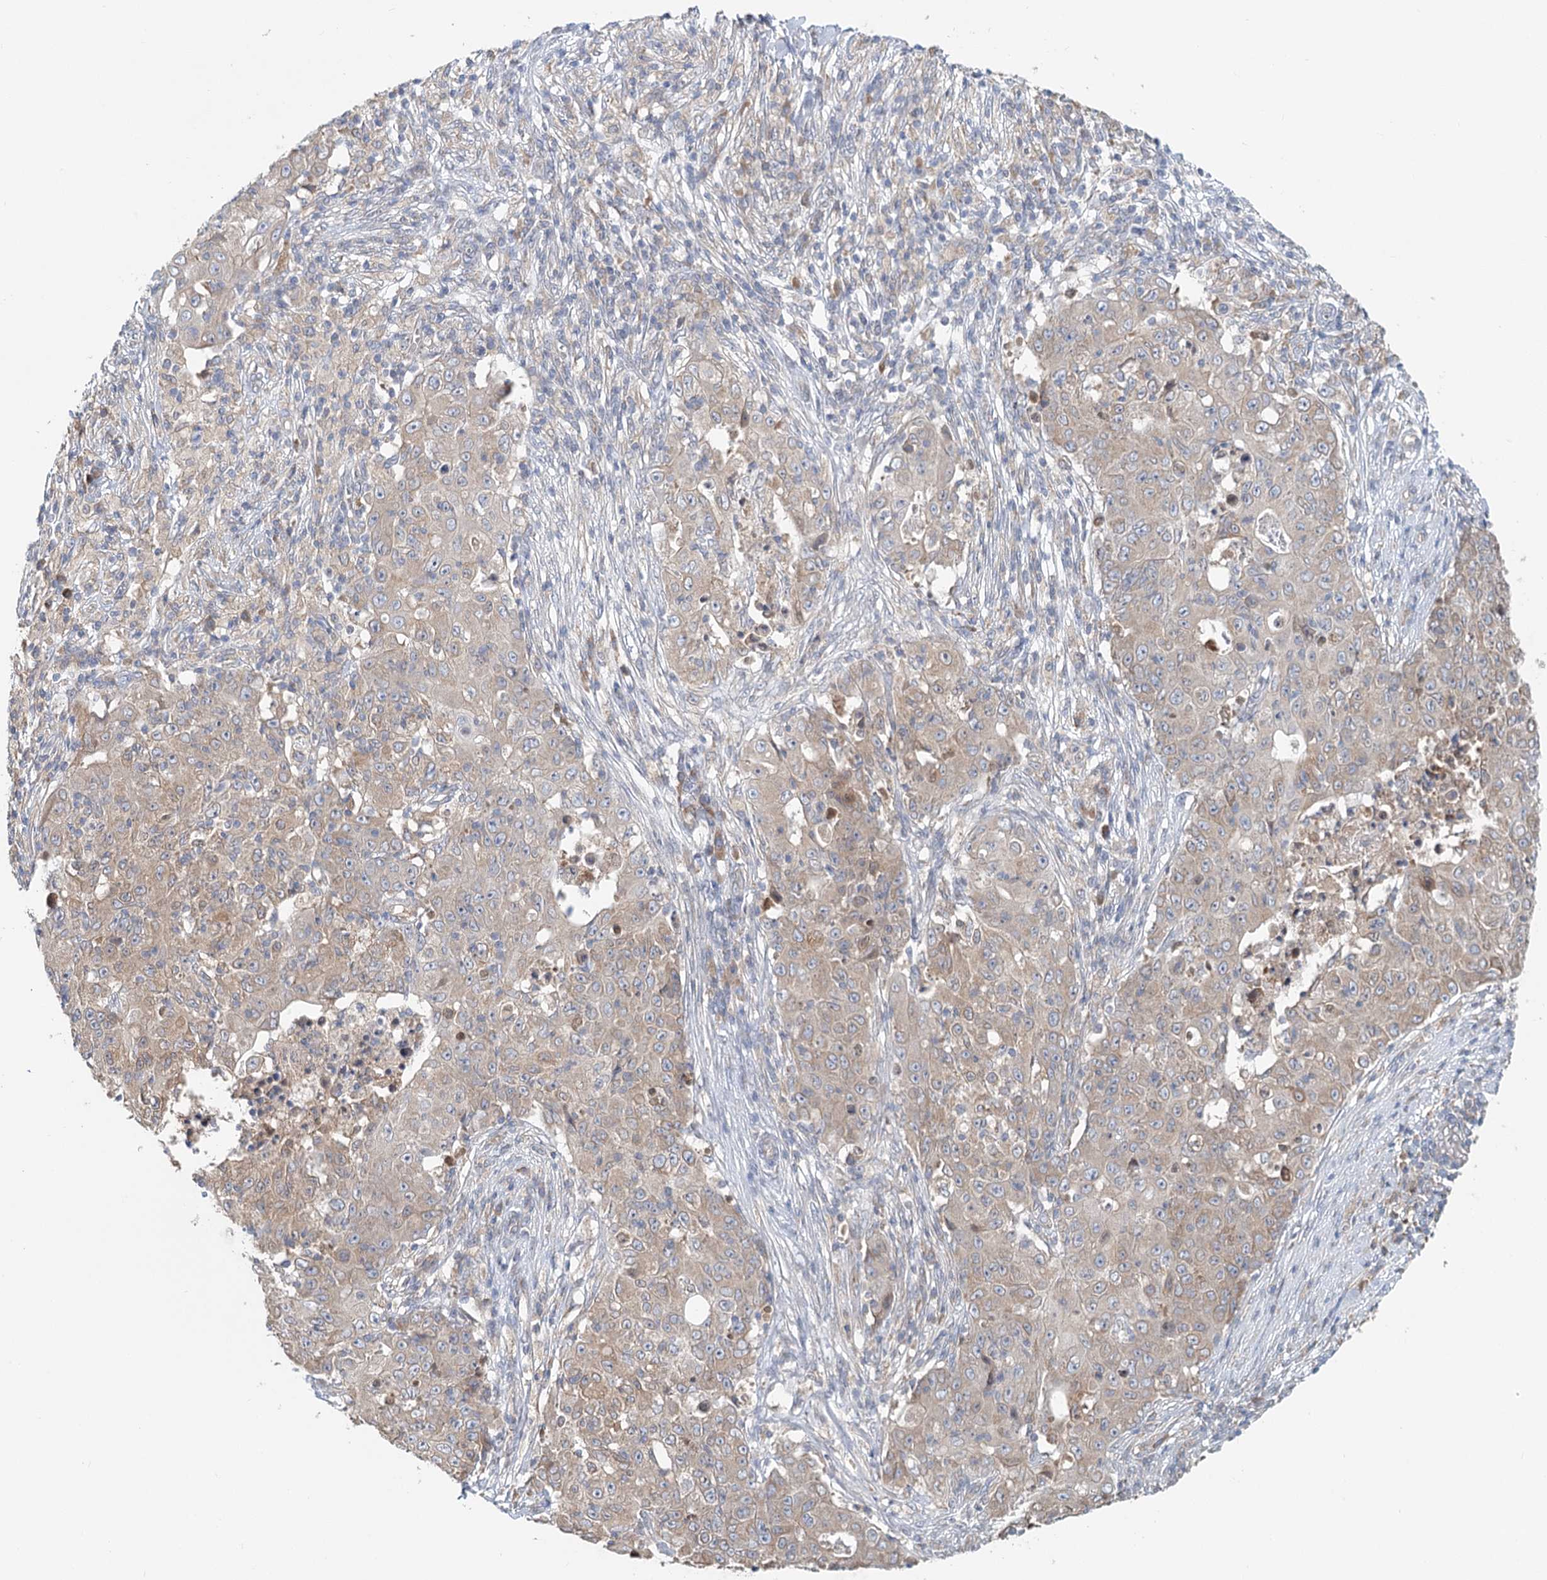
{"staining": {"intensity": "weak", "quantity": "<25%", "location": "cytoplasmic/membranous"}, "tissue": "ovarian cancer", "cell_type": "Tumor cells", "image_type": "cancer", "snomed": [{"axis": "morphology", "description": "Carcinoma, endometroid"}, {"axis": "topography", "description": "Ovary"}], "caption": "Immunohistochemical staining of ovarian cancer displays no significant positivity in tumor cells. (IHC, brightfield microscopy, high magnification).", "gene": "PAIP2", "patient": {"sex": "female", "age": 42}}